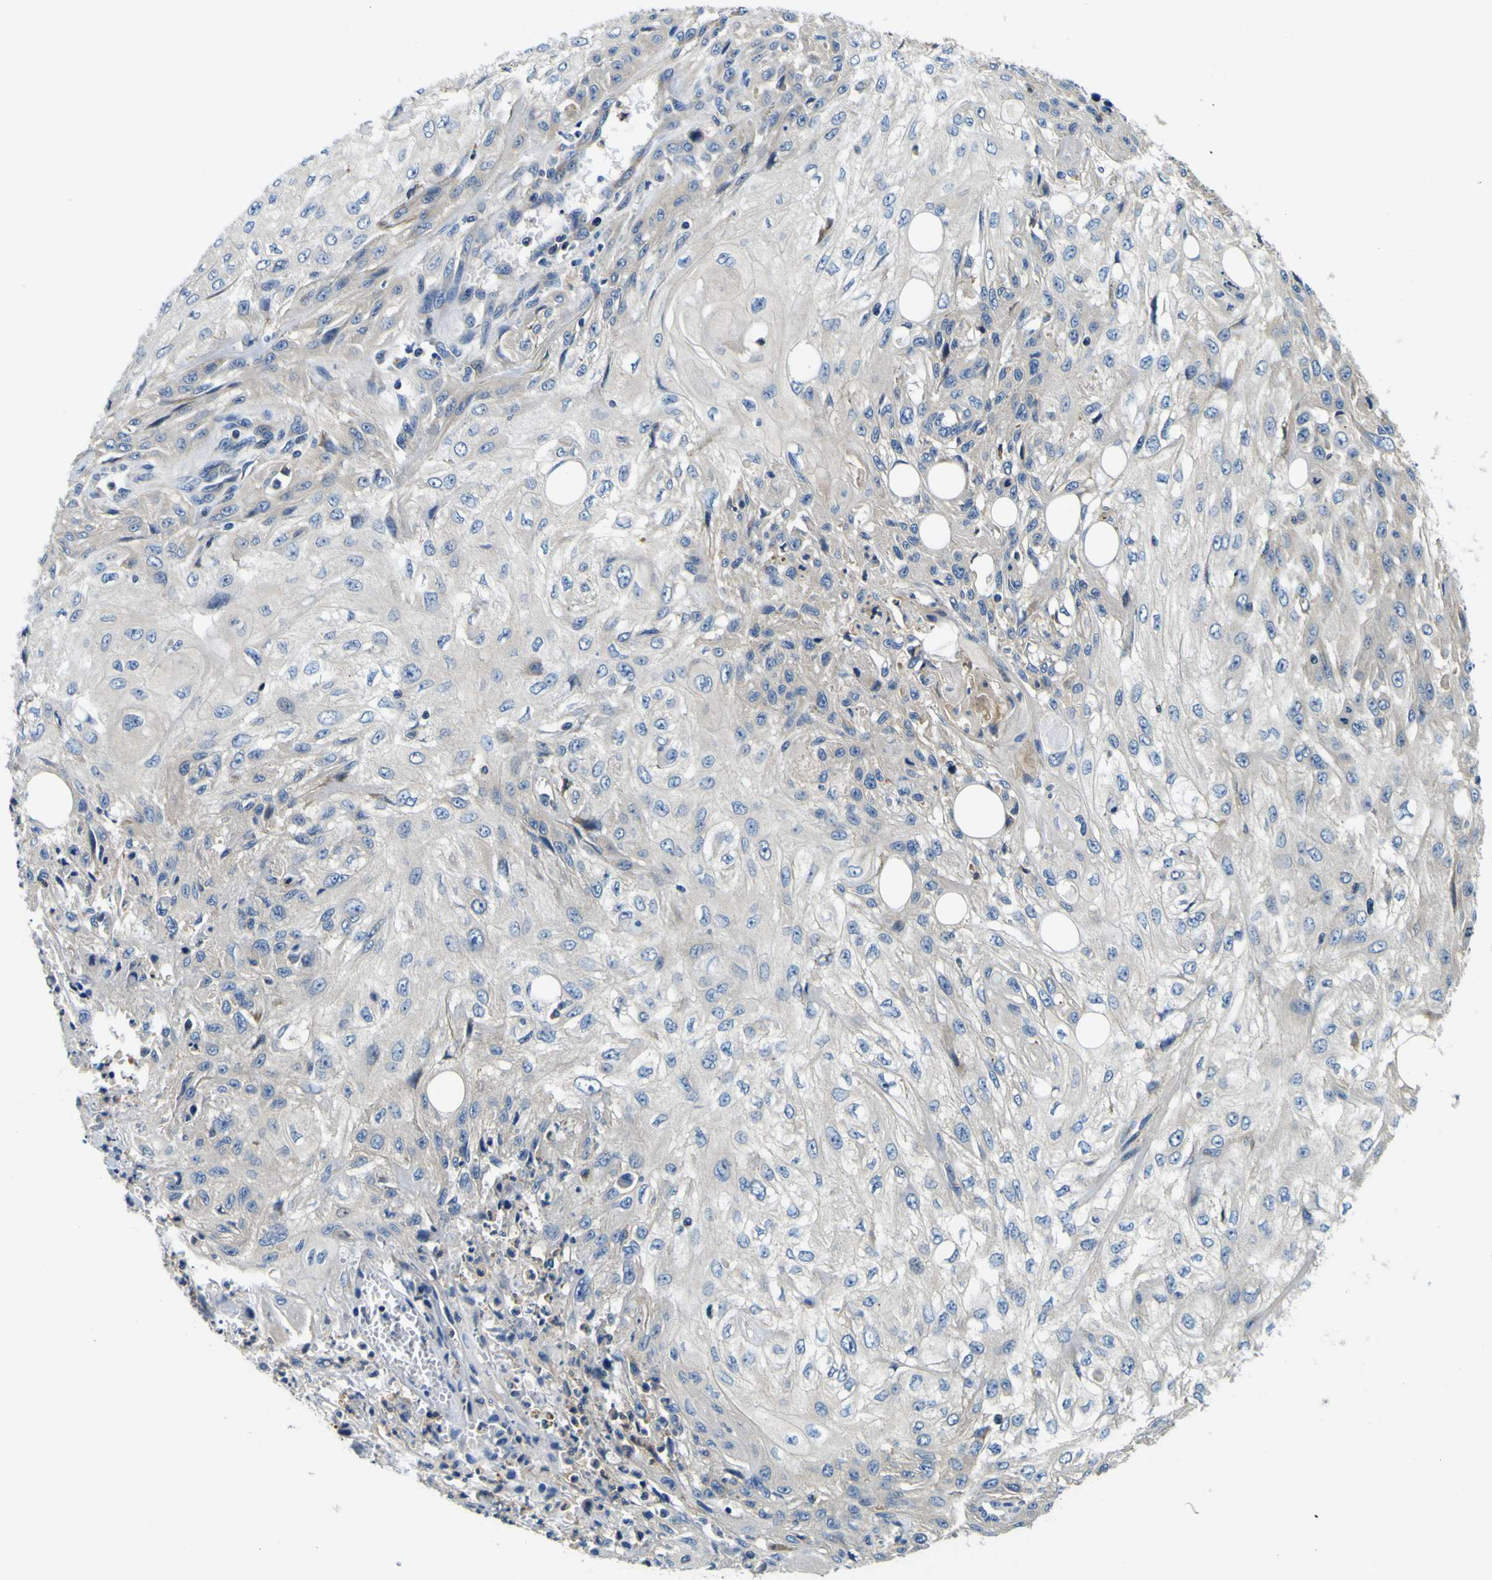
{"staining": {"intensity": "negative", "quantity": "none", "location": "none"}, "tissue": "skin cancer", "cell_type": "Tumor cells", "image_type": "cancer", "snomed": [{"axis": "morphology", "description": "Squamous cell carcinoma, NOS"}, {"axis": "topography", "description": "Skin"}], "caption": "The IHC histopathology image has no significant expression in tumor cells of skin squamous cell carcinoma tissue.", "gene": "CLSTN1", "patient": {"sex": "male", "age": 75}}